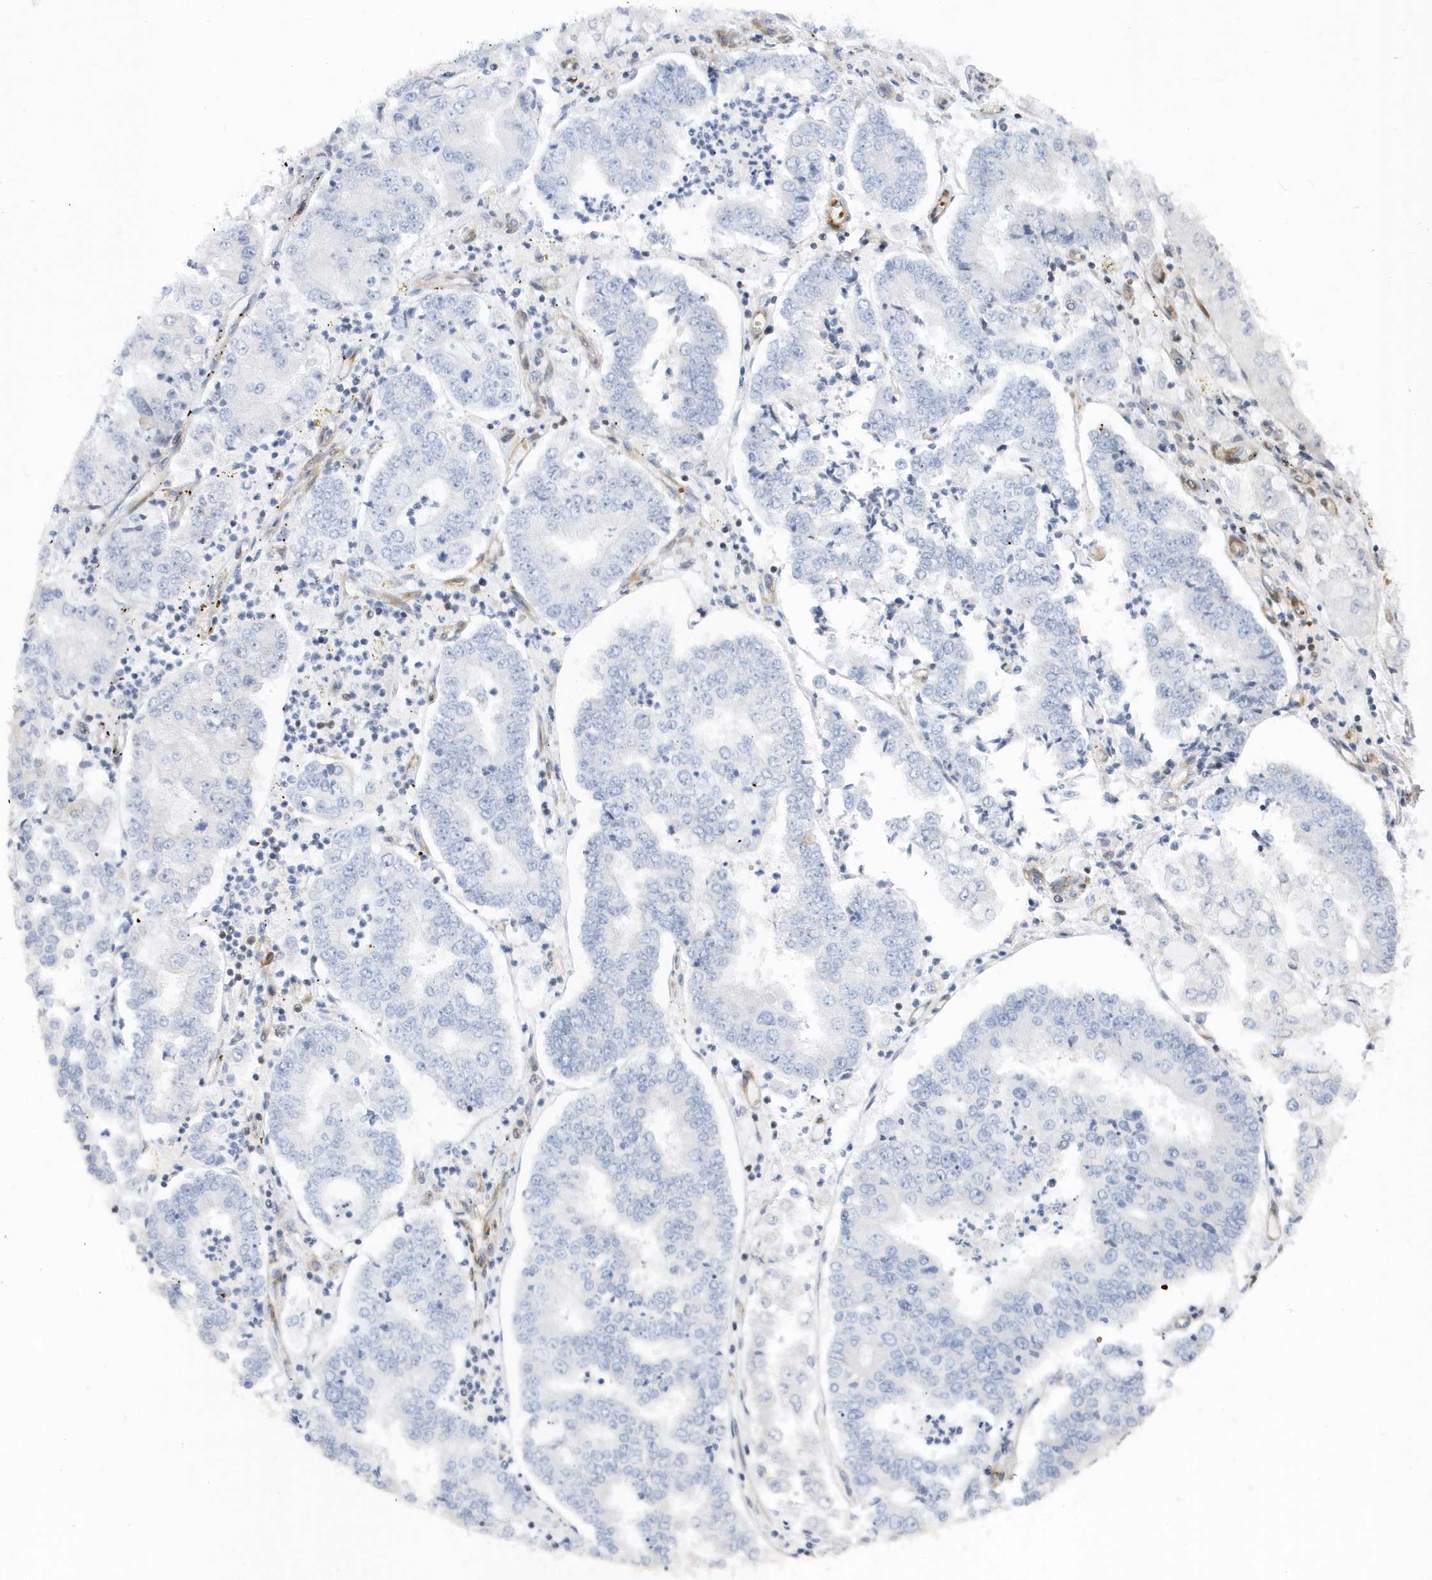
{"staining": {"intensity": "negative", "quantity": "none", "location": "none"}, "tissue": "stomach cancer", "cell_type": "Tumor cells", "image_type": "cancer", "snomed": [{"axis": "morphology", "description": "Adenocarcinoma, NOS"}, {"axis": "topography", "description": "Stomach"}], "caption": "Tumor cells are negative for protein expression in human stomach cancer. Brightfield microscopy of immunohistochemistry stained with DAB (3,3'-diaminobenzidine) (brown) and hematoxylin (blue), captured at high magnification.", "gene": "MAP7D3", "patient": {"sex": "male", "age": 76}}